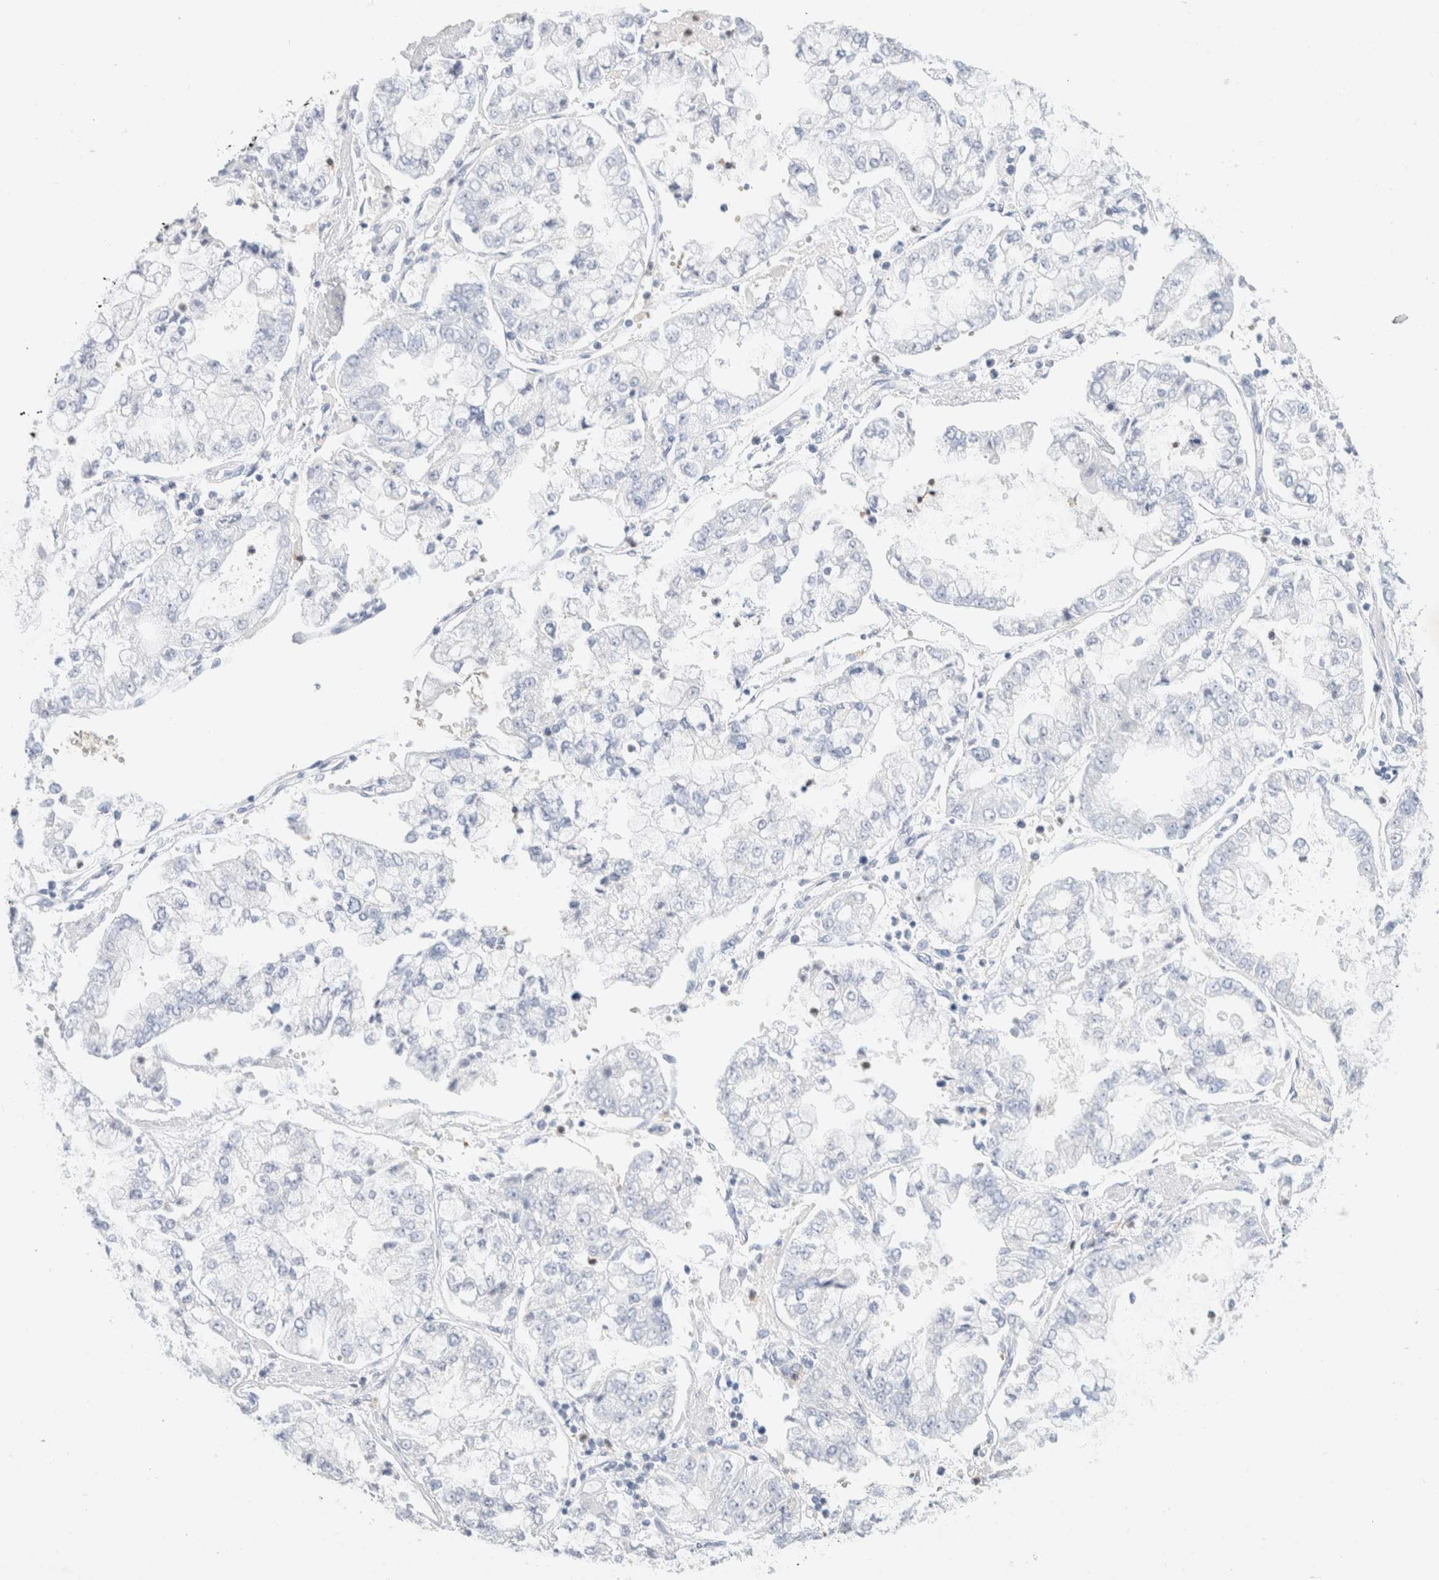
{"staining": {"intensity": "negative", "quantity": "none", "location": "none"}, "tissue": "stomach cancer", "cell_type": "Tumor cells", "image_type": "cancer", "snomed": [{"axis": "morphology", "description": "Adenocarcinoma, NOS"}, {"axis": "topography", "description": "Stomach"}], "caption": "Tumor cells show no significant staining in adenocarcinoma (stomach).", "gene": "ARG1", "patient": {"sex": "male", "age": 76}}